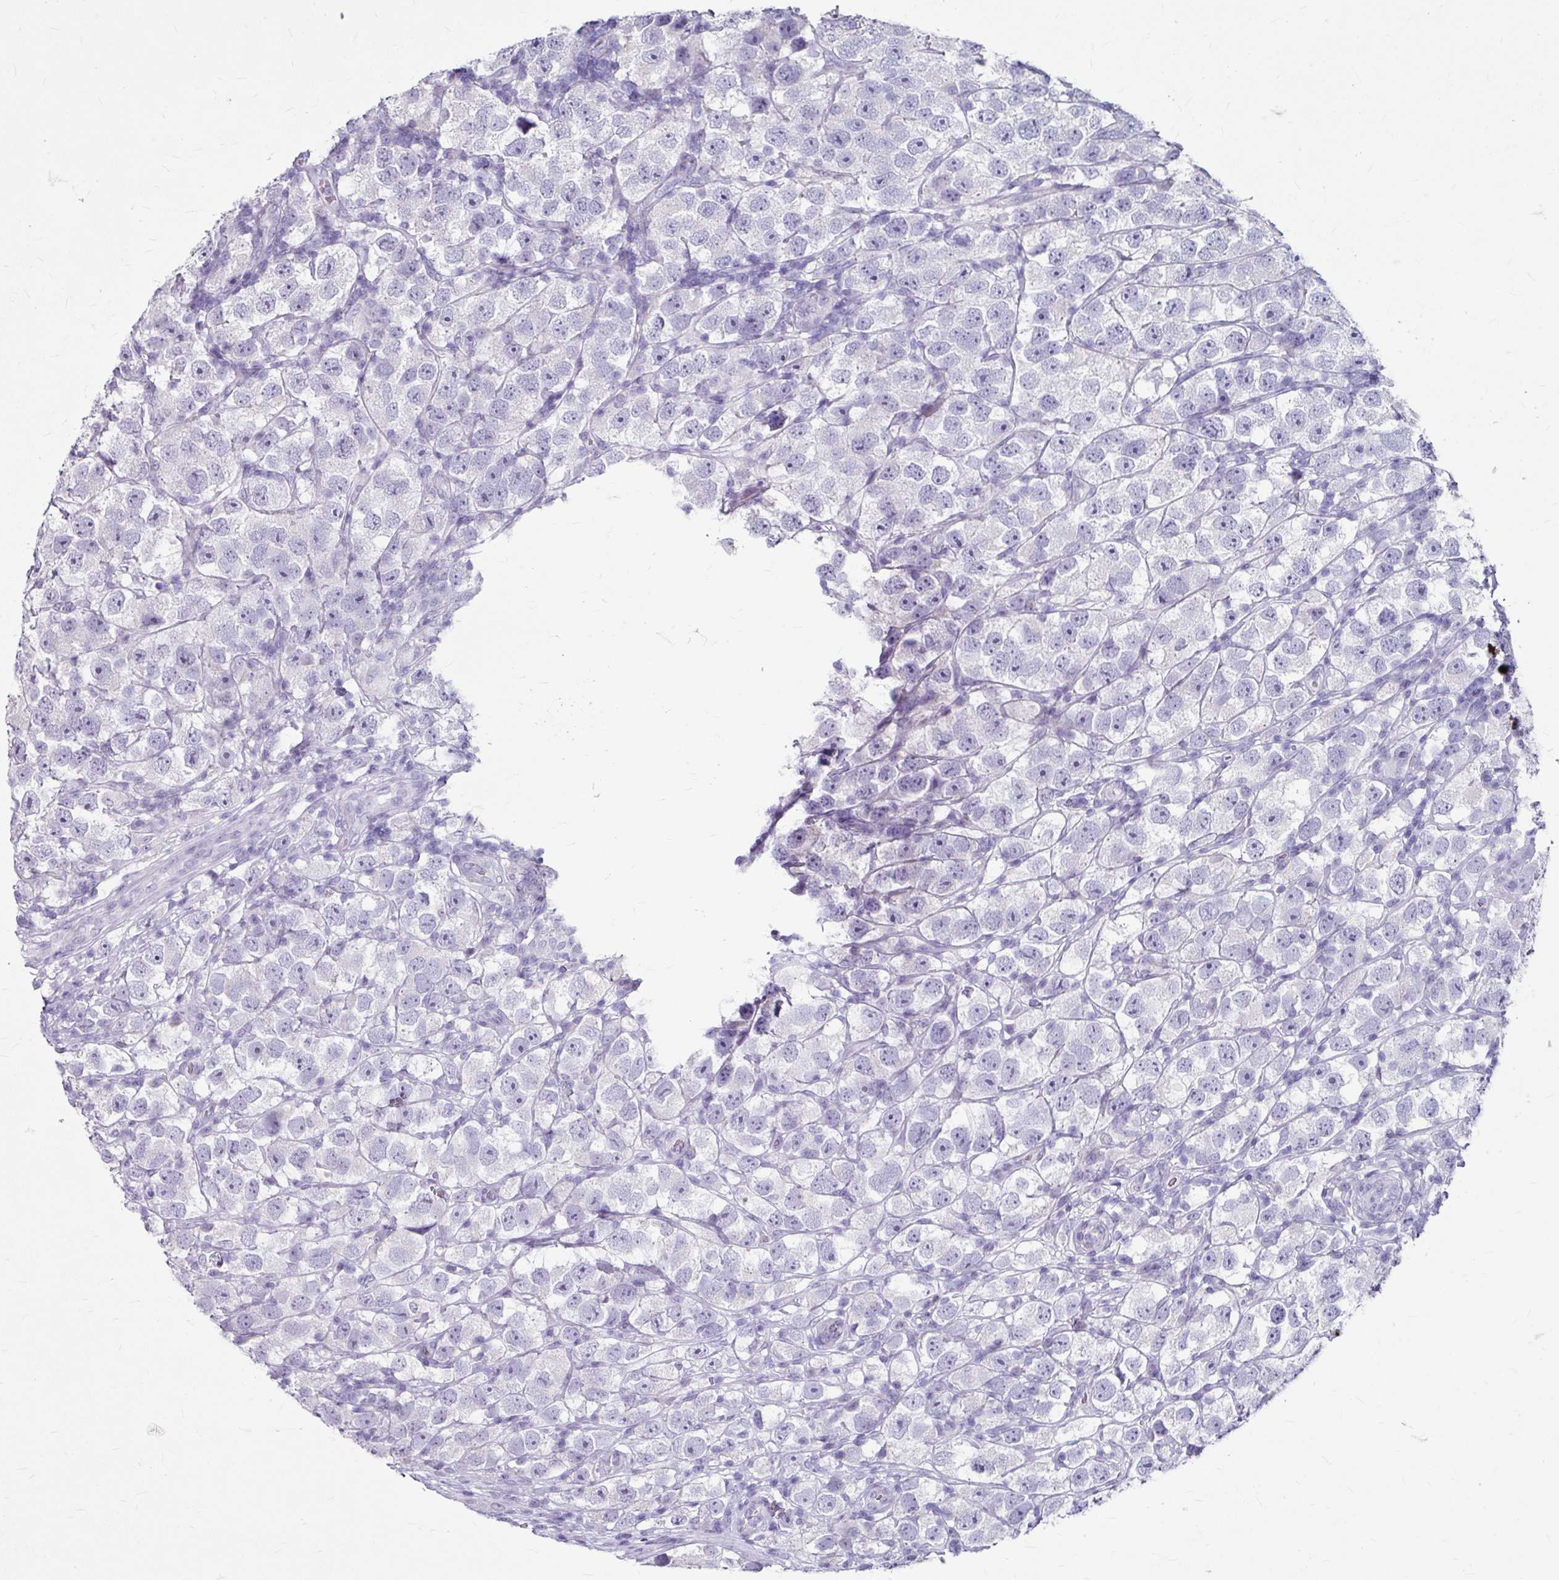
{"staining": {"intensity": "negative", "quantity": "none", "location": "none"}, "tissue": "testis cancer", "cell_type": "Tumor cells", "image_type": "cancer", "snomed": [{"axis": "morphology", "description": "Seminoma, NOS"}, {"axis": "topography", "description": "Testis"}], "caption": "Immunohistochemistry (IHC) micrograph of neoplastic tissue: human testis seminoma stained with DAB (3,3'-diaminobenzidine) exhibits no significant protein expression in tumor cells.", "gene": "ANKRD1", "patient": {"sex": "male", "age": 26}}